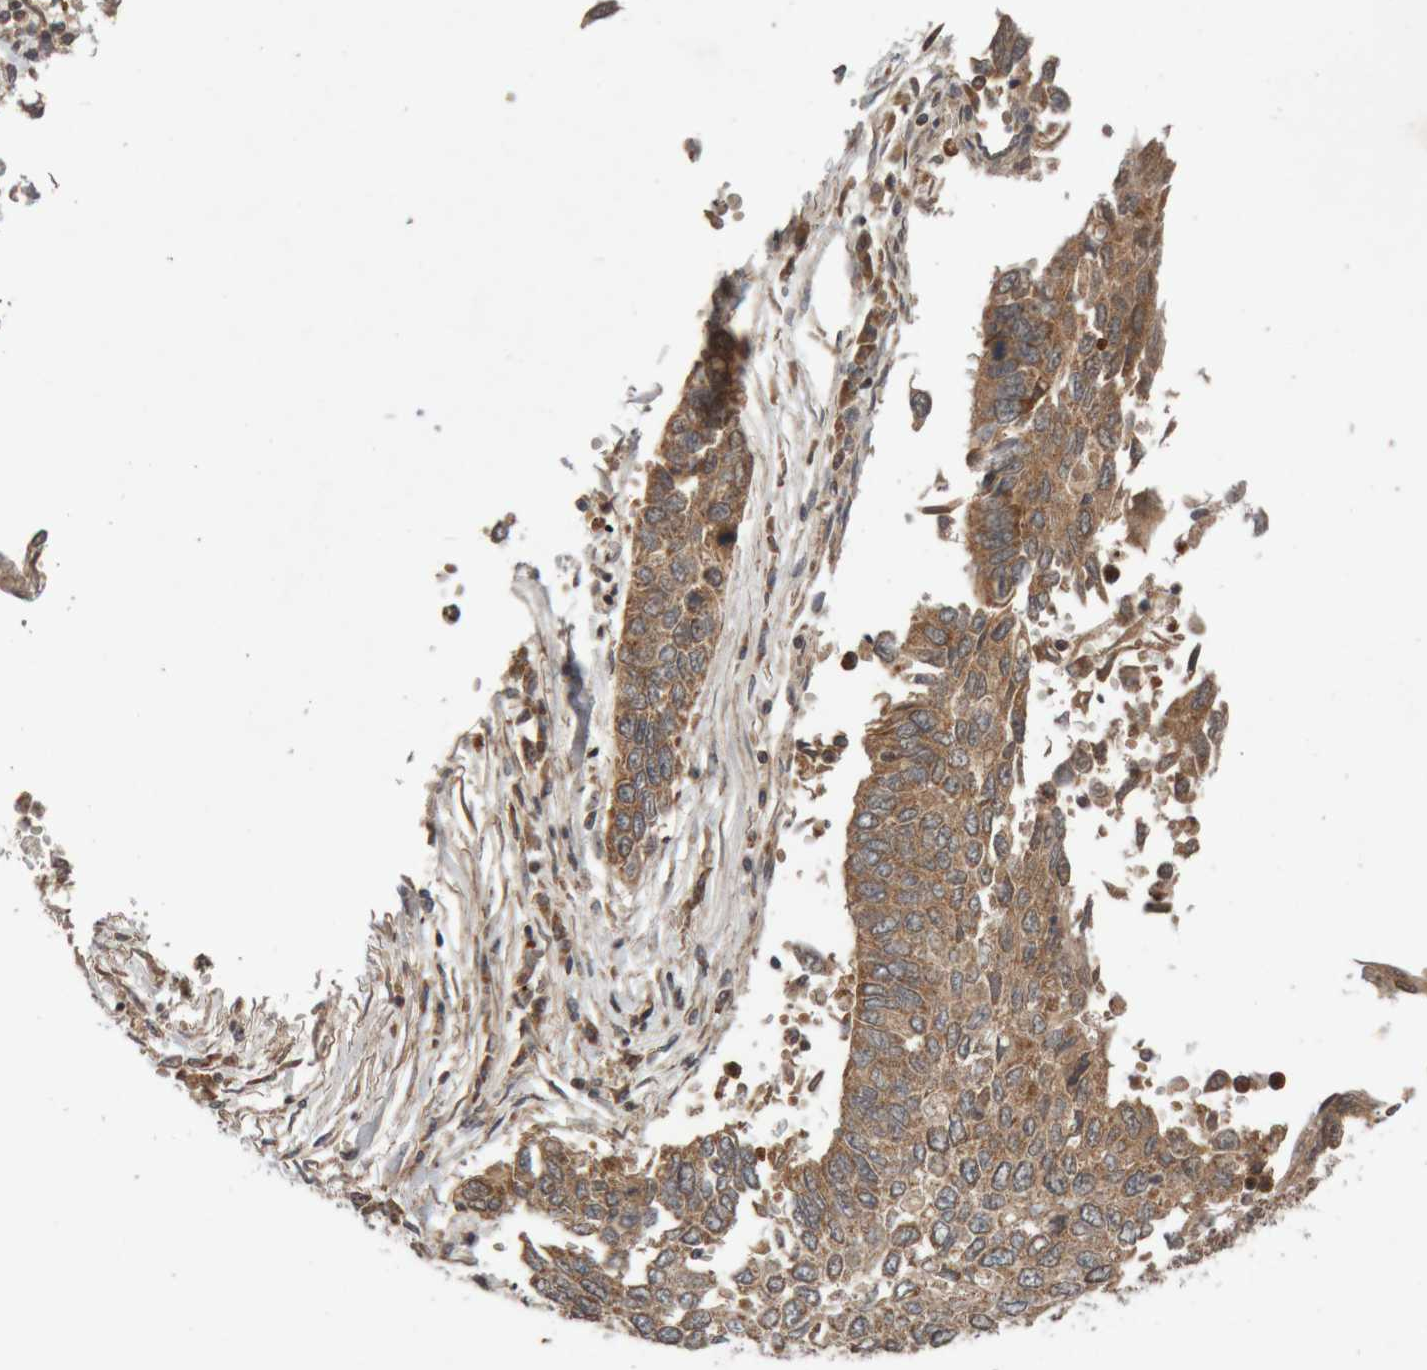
{"staining": {"intensity": "moderate", "quantity": ">75%", "location": "cytoplasmic/membranous"}, "tissue": "lung cancer", "cell_type": "Tumor cells", "image_type": "cancer", "snomed": [{"axis": "morphology", "description": "Normal tissue, NOS"}, {"axis": "morphology", "description": "Squamous cell carcinoma, NOS"}, {"axis": "topography", "description": "Cartilage tissue"}, {"axis": "topography", "description": "Bronchus"}, {"axis": "topography", "description": "Lung"}, {"axis": "topography", "description": "Peripheral nerve tissue"}], "caption": "This is an image of immunohistochemistry staining of squamous cell carcinoma (lung), which shows moderate positivity in the cytoplasmic/membranous of tumor cells.", "gene": "KIF21B", "patient": {"sex": "female", "age": 49}}